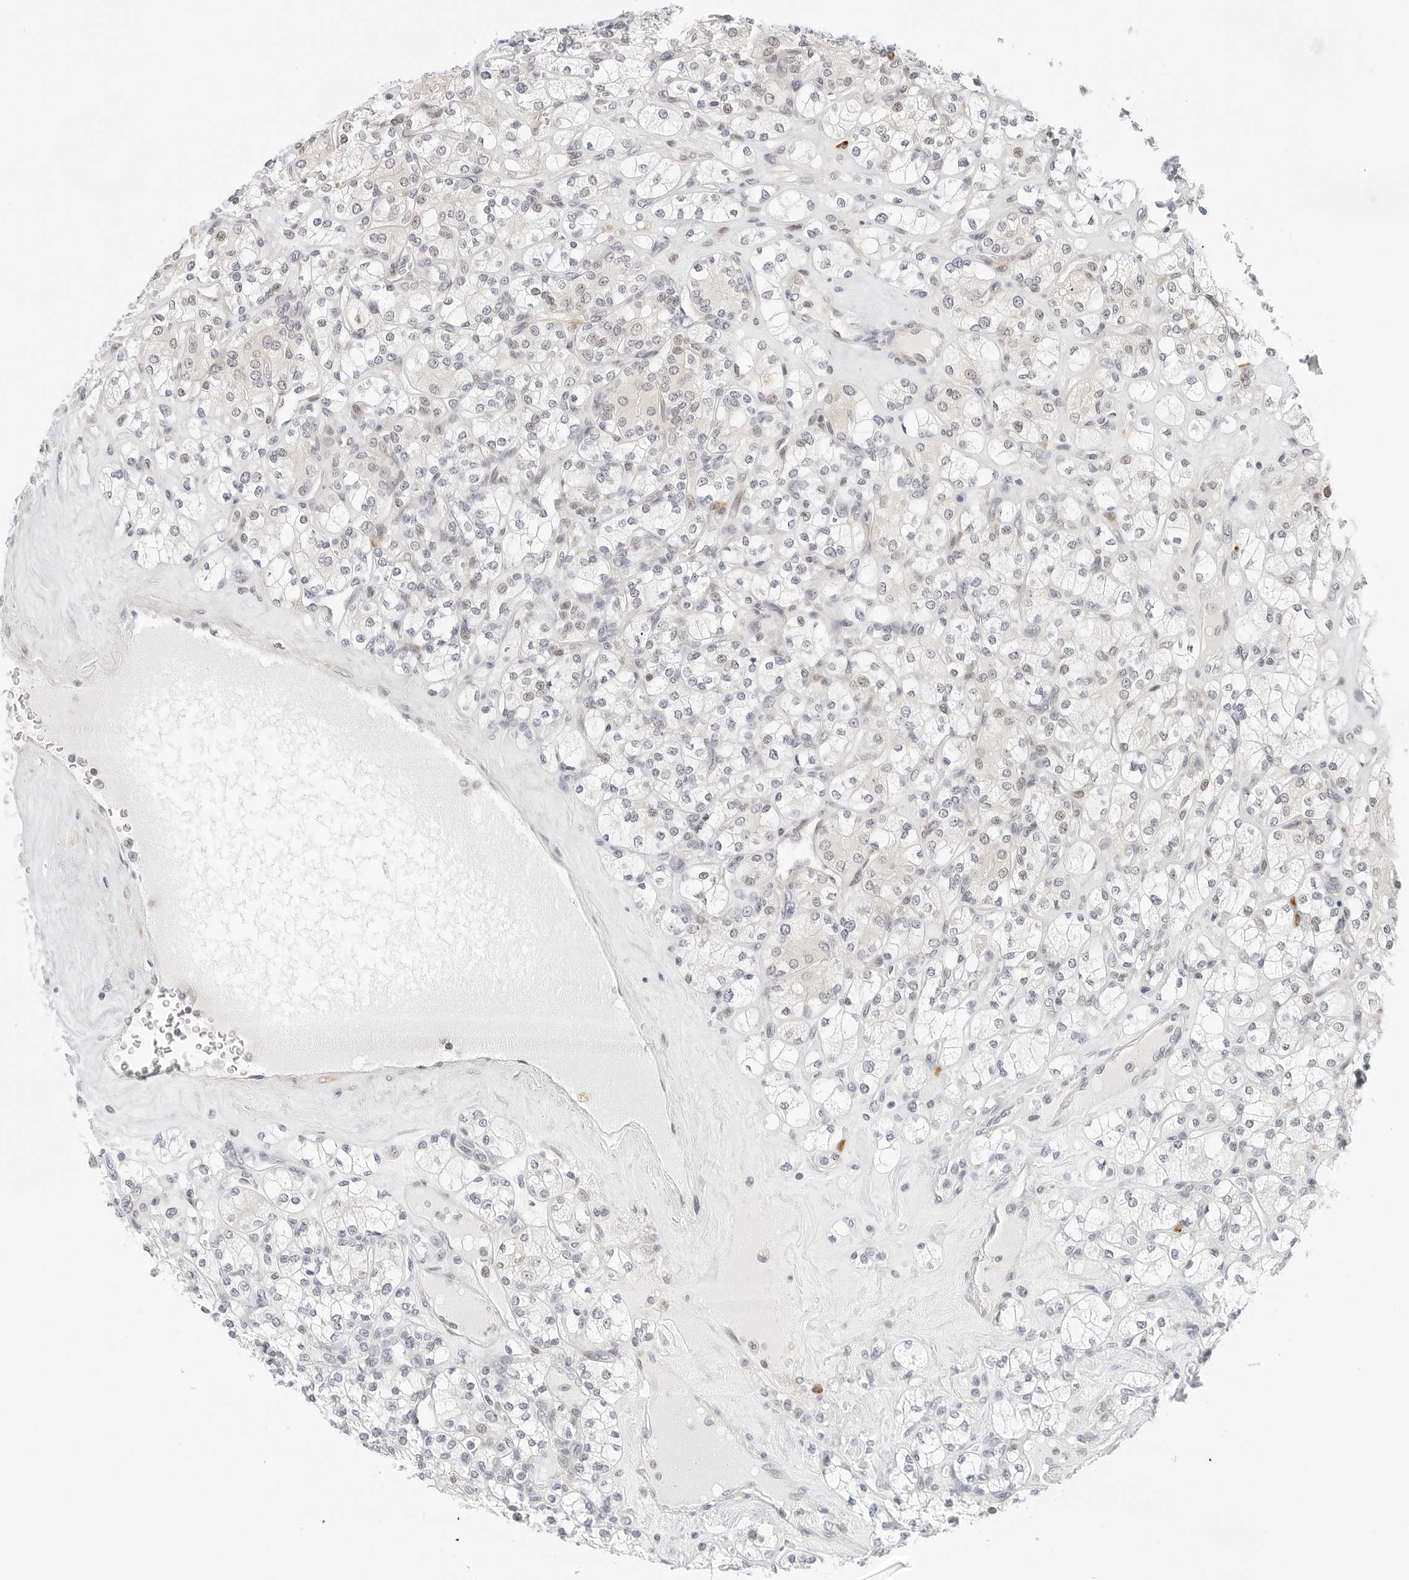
{"staining": {"intensity": "negative", "quantity": "none", "location": "none"}, "tissue": "renal cancer", "cell_type": "Tumor cells", "image_type": "cancer", "snomed": [{"axis": "morphology", "description": "Adenocarcinoma, NOS"}, {"axis": "topography", "description": "Kidney"}], "caption": "Immunohistochemistry (IHC) micrograph of neoplastic tissue: human adenocarcinoma (renal) stained with DAB reveals no significant protein expression in tumor cells.", "gene": "PARP10", "patient": {"sex": "male", "age": 77}}